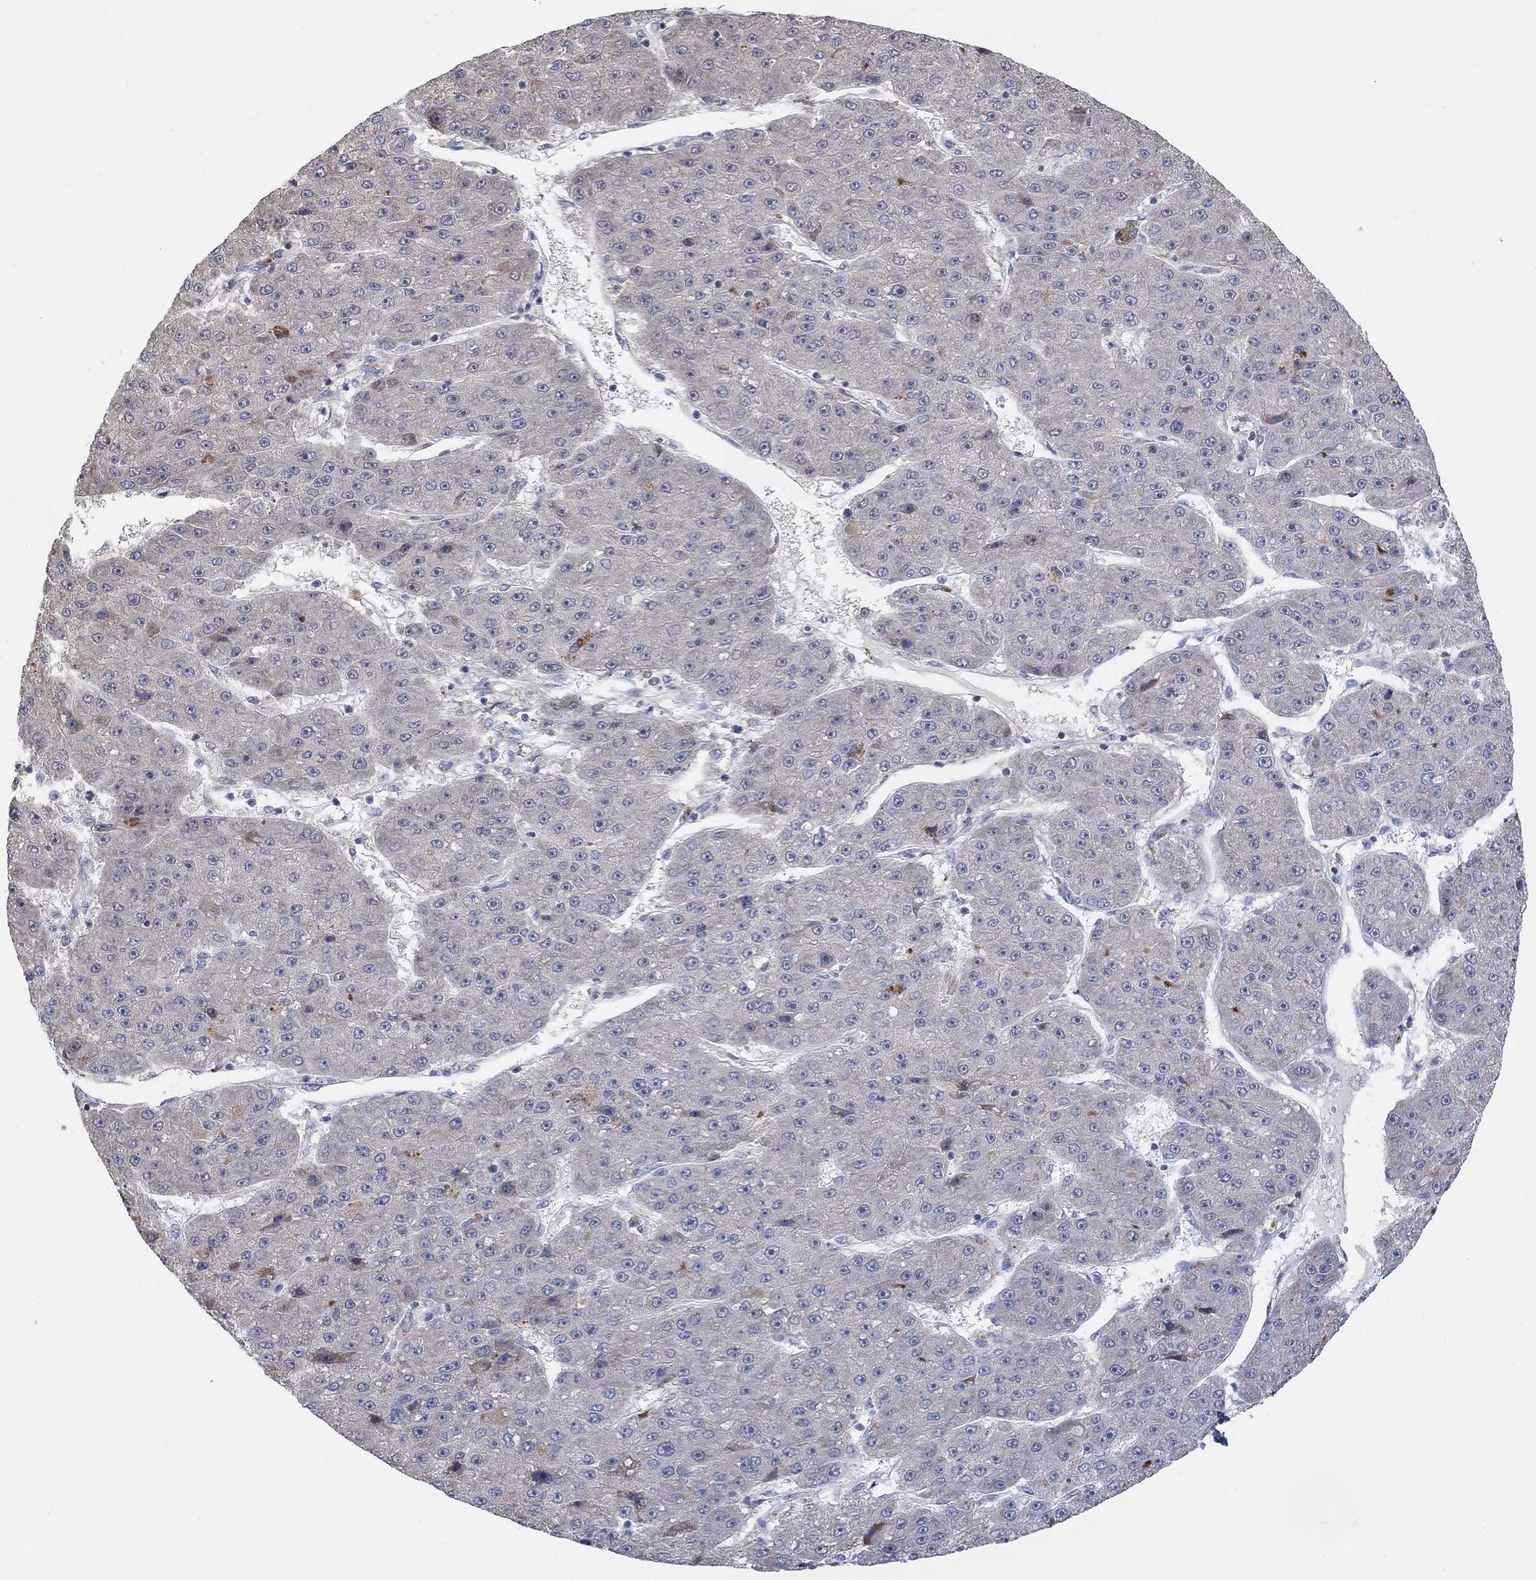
{"staining": {"intensity": "negative", "quantity": "none", "location": "none"}, "tissue": "liver cancer", "cell_type": "Tumor cells", "image_type": "cancer", "snomed": [{"axis": "morphology", "description": "Carcinoma, Hepatocellular, NOS"}, {"axis": "topography", "description": "Liver"}], "caption": "IHC histopathology image of liver cancer stained for a protein (brown), which shows no expression in tumor cells.", "gene": "CNTF", "patient": {"sex": "male", "age": 67}}